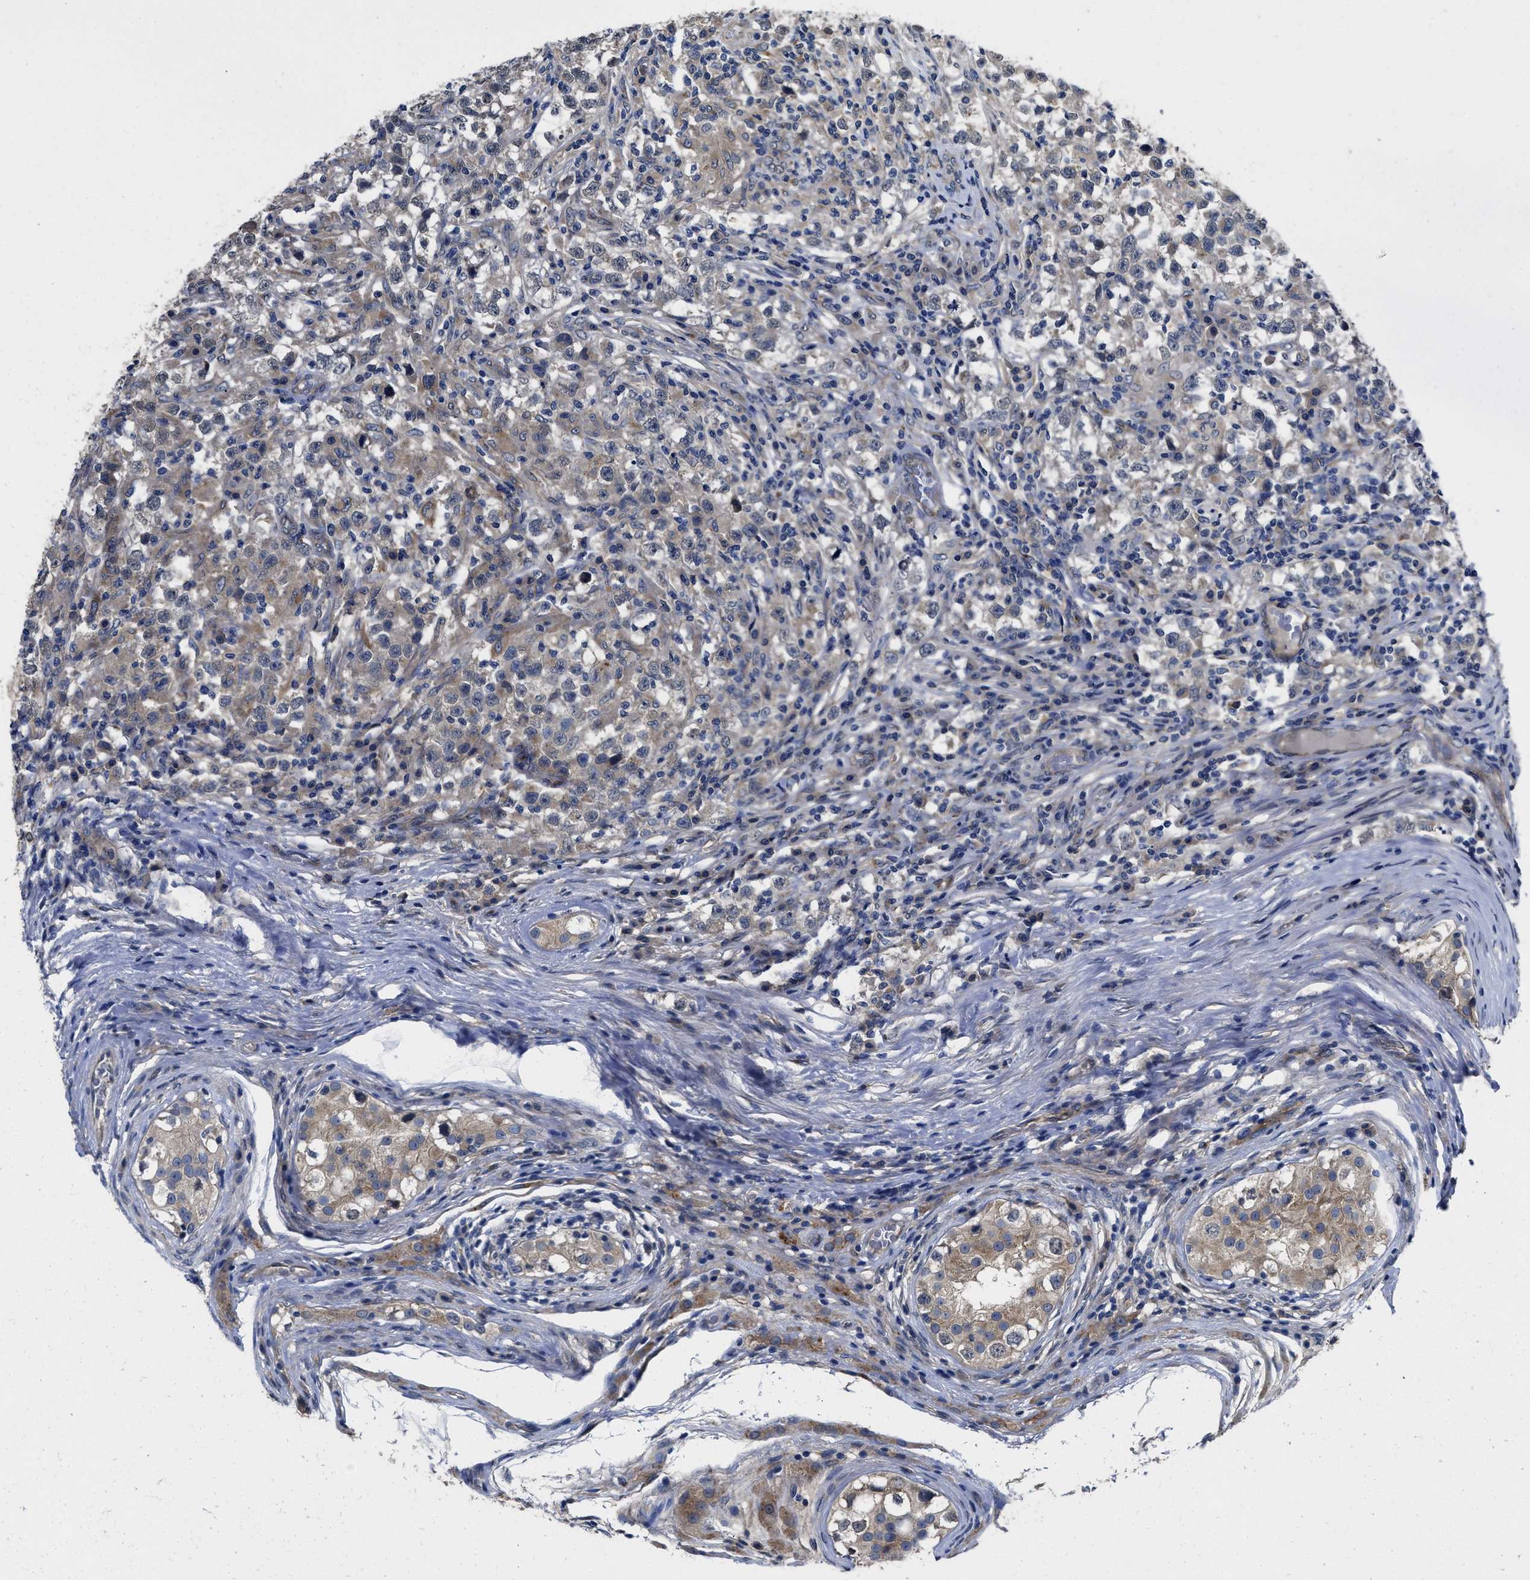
{"staining": {"intensity": "weak", "quantity": "<25%", "location": "cytoplasmic/membranous"}, "tissue": "testis cancer", "cell_type": "Tumor cells", "image_type": "cancer", "snomed": [{"axis": "morphology", "description": "Carcinoma, Embryonal, NOS"}, {"axis": "topography", "description": "Testis"}], "caption": "Human testis cancer (embryonal carcinoma) stained for a protein using immunohistochemistry (IHC) exhibits no staining in tumor cells.", "gene": "PKD2", "patient": {"sex": "male", "age": 21}}